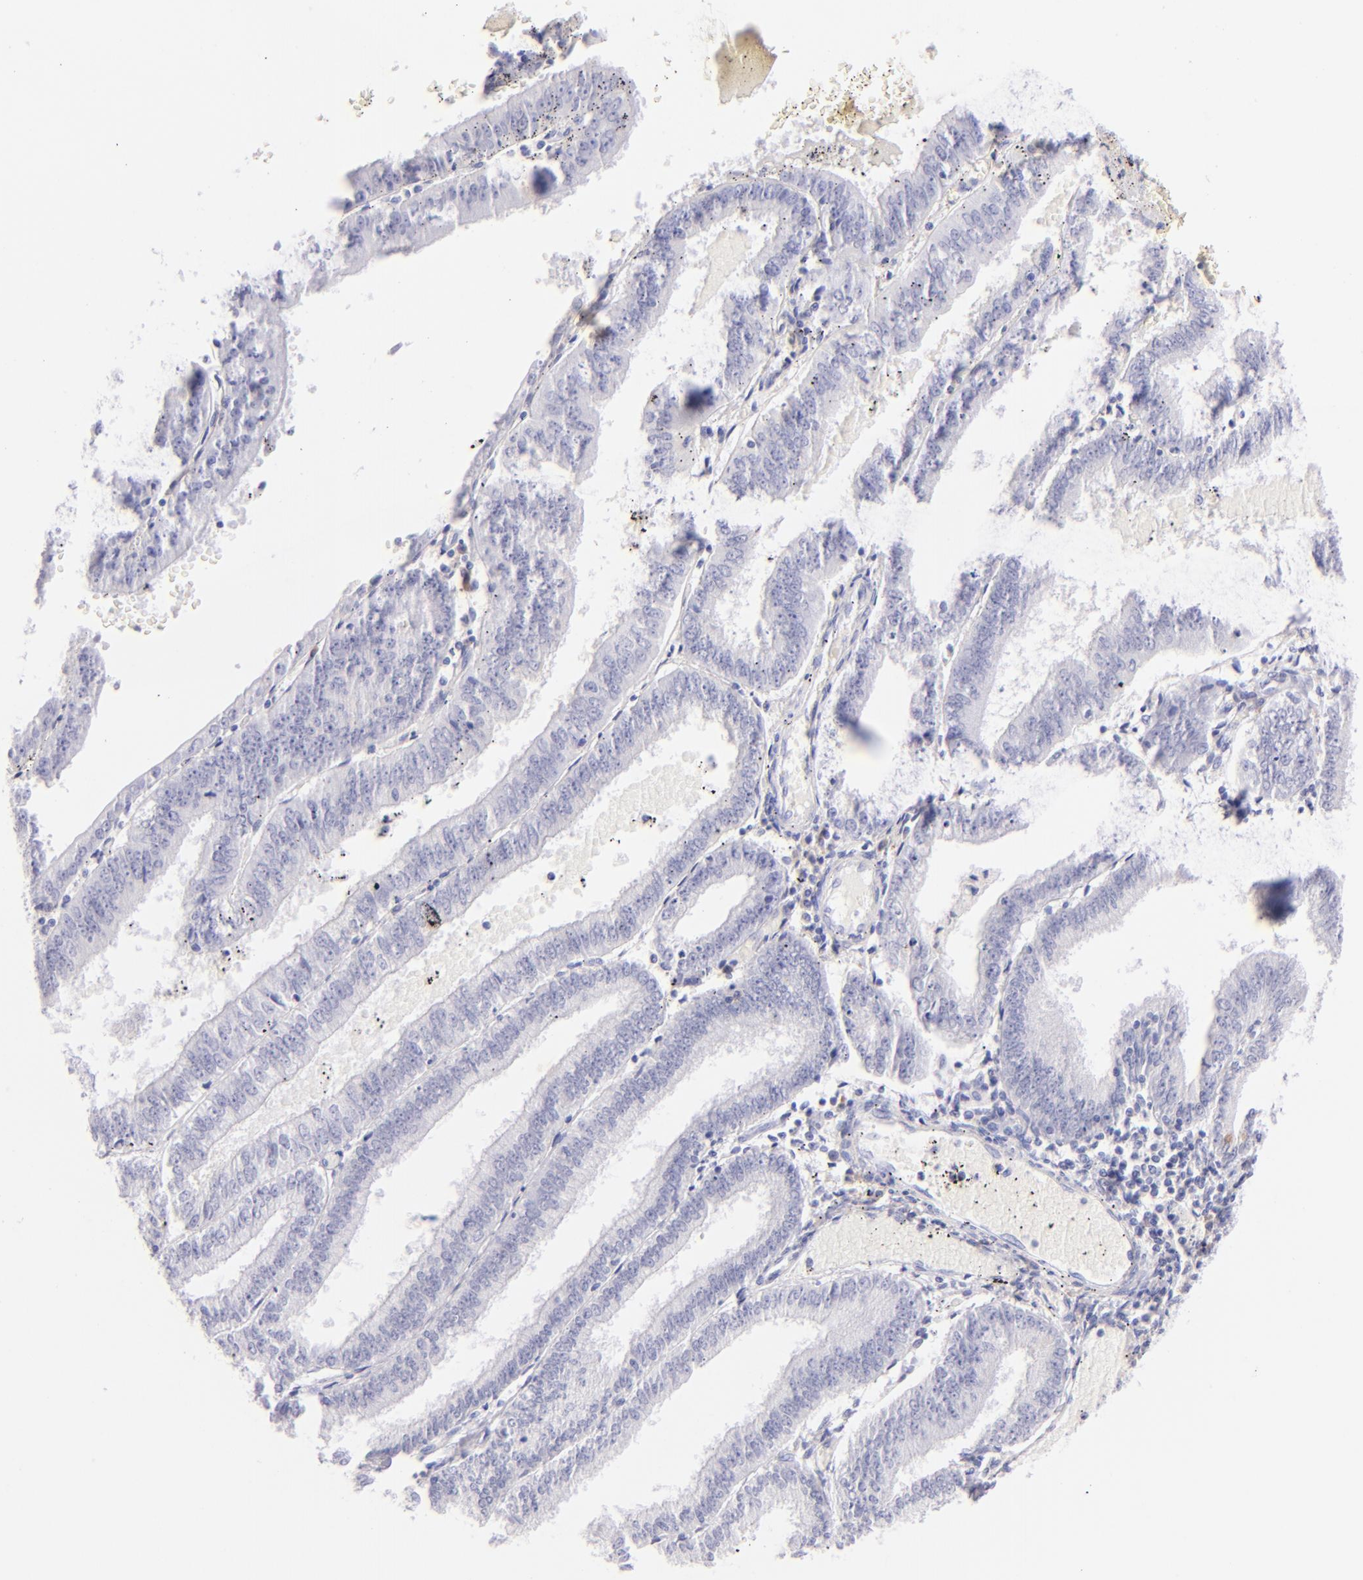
{"staining": {"intensity": "negative", "quantity": "none", "location": "none"}, "tissue": "endometrial cancer", "cell_type": "Tumor cells", "image_type": "cancer", "snomed": [{"axis": "morphology", "description": "Adenocarcinoma, NOS"}, {"axis": "topography", "description": "Endometrium"}], "caption": "High magnification brightfield microscopy of endometrial cancer stained with DAB (brown) and counterstained with hematoxylin (blue): tumor cells show no significant staining.", "gene": "SDC1", "patient": {"sex": "female", "age": 66}}